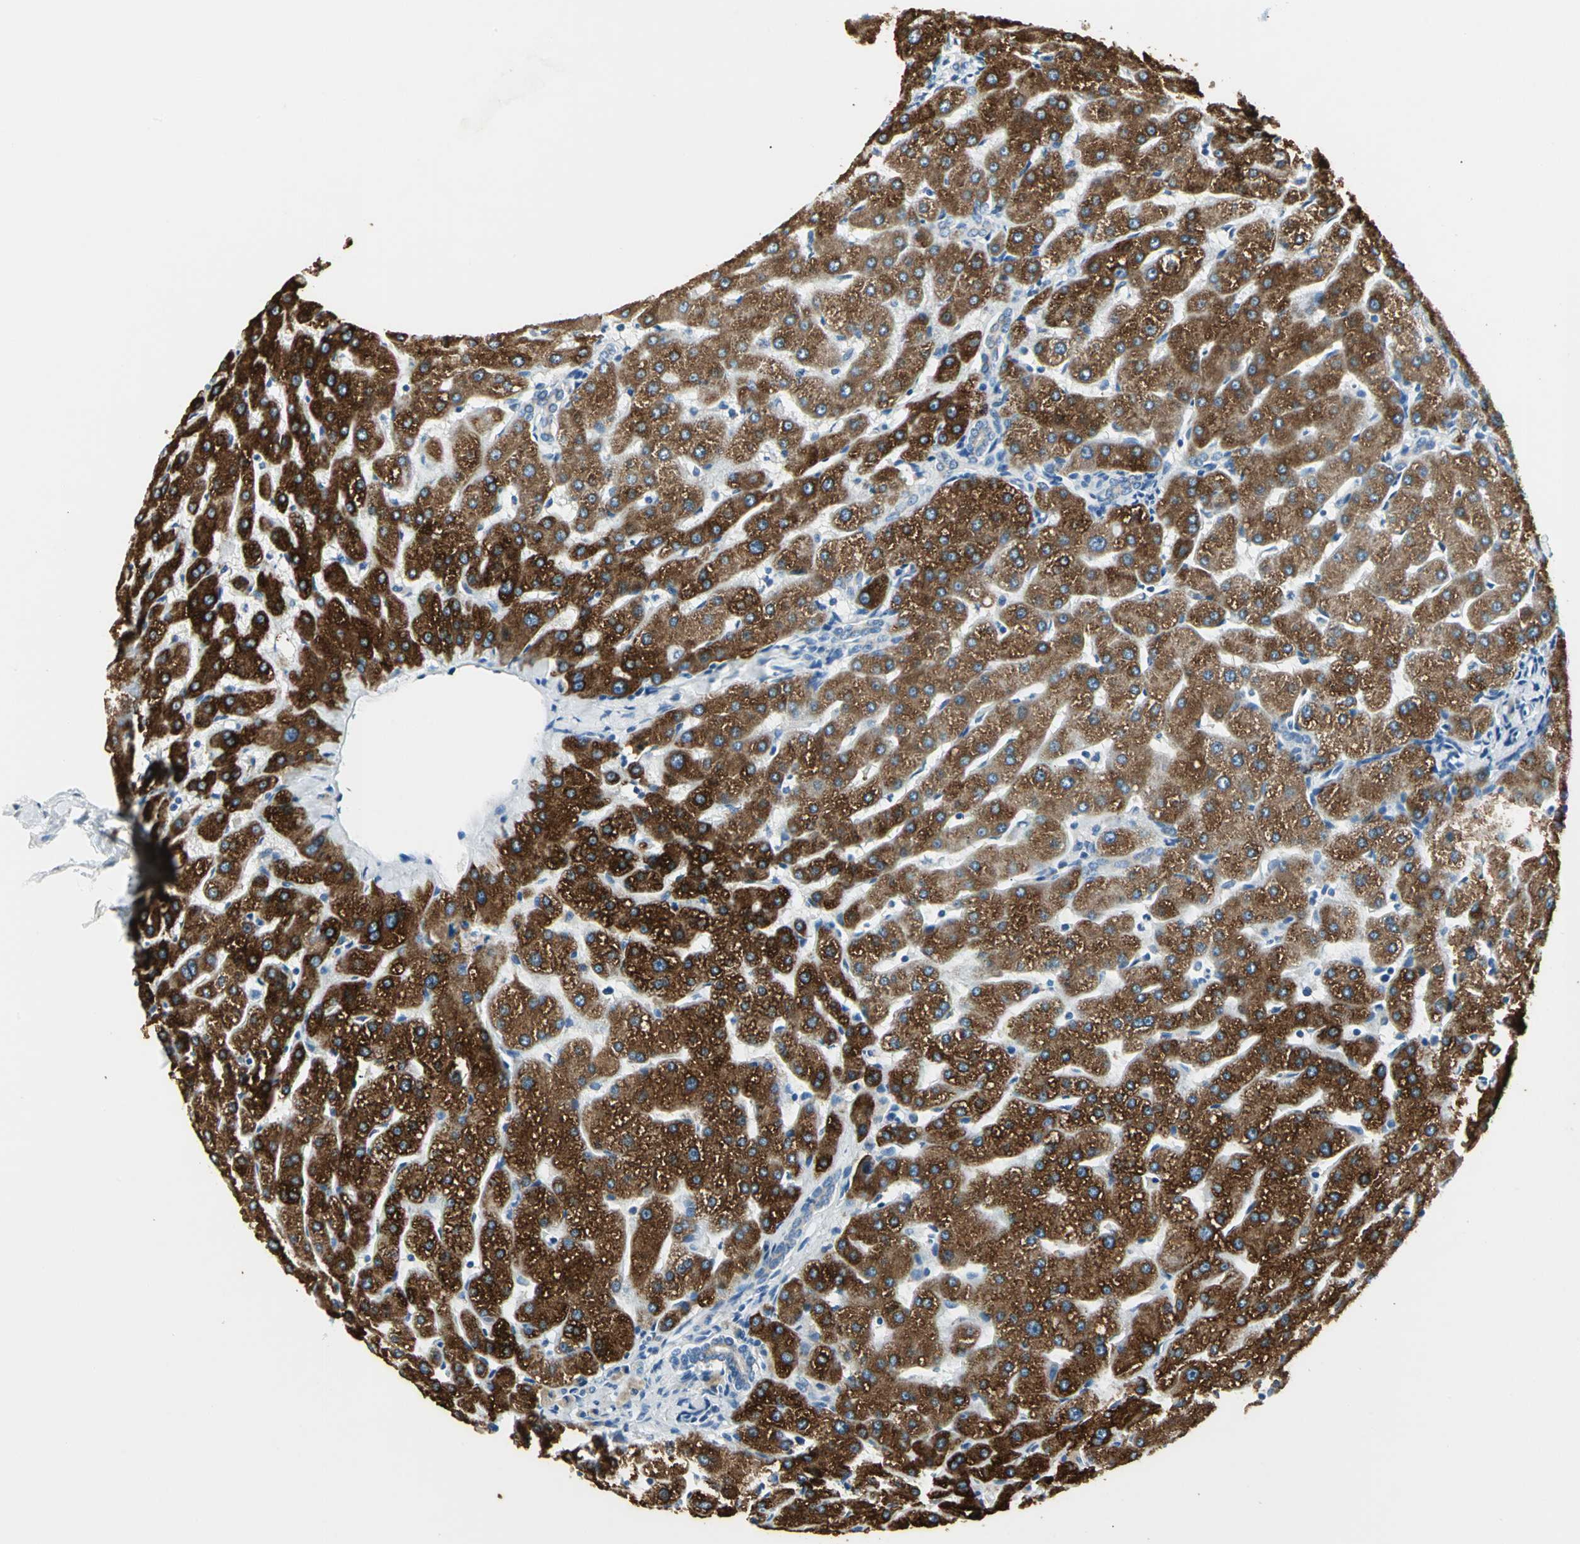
{"staining": {"intensity": "weak", "quantity": ">75%", "location": "cytoplasmic/membranous"}, "tissue": "liver", "cell_type": "Cholangiocytes", "image_type": "normal", "snomed": [{"axis": "morphology", "description": "Normal tissue, NOS"}, {"axis": "topography", "description": "Liver"}], "caption": "Benign liver exhibits weak cytoplasmic/membranous positivity in about >75% of cholangiocytes, visualized by immunohistochemistry.", "gene": "B3GNT2", "patient": {"sex": "male", "age": 67}}